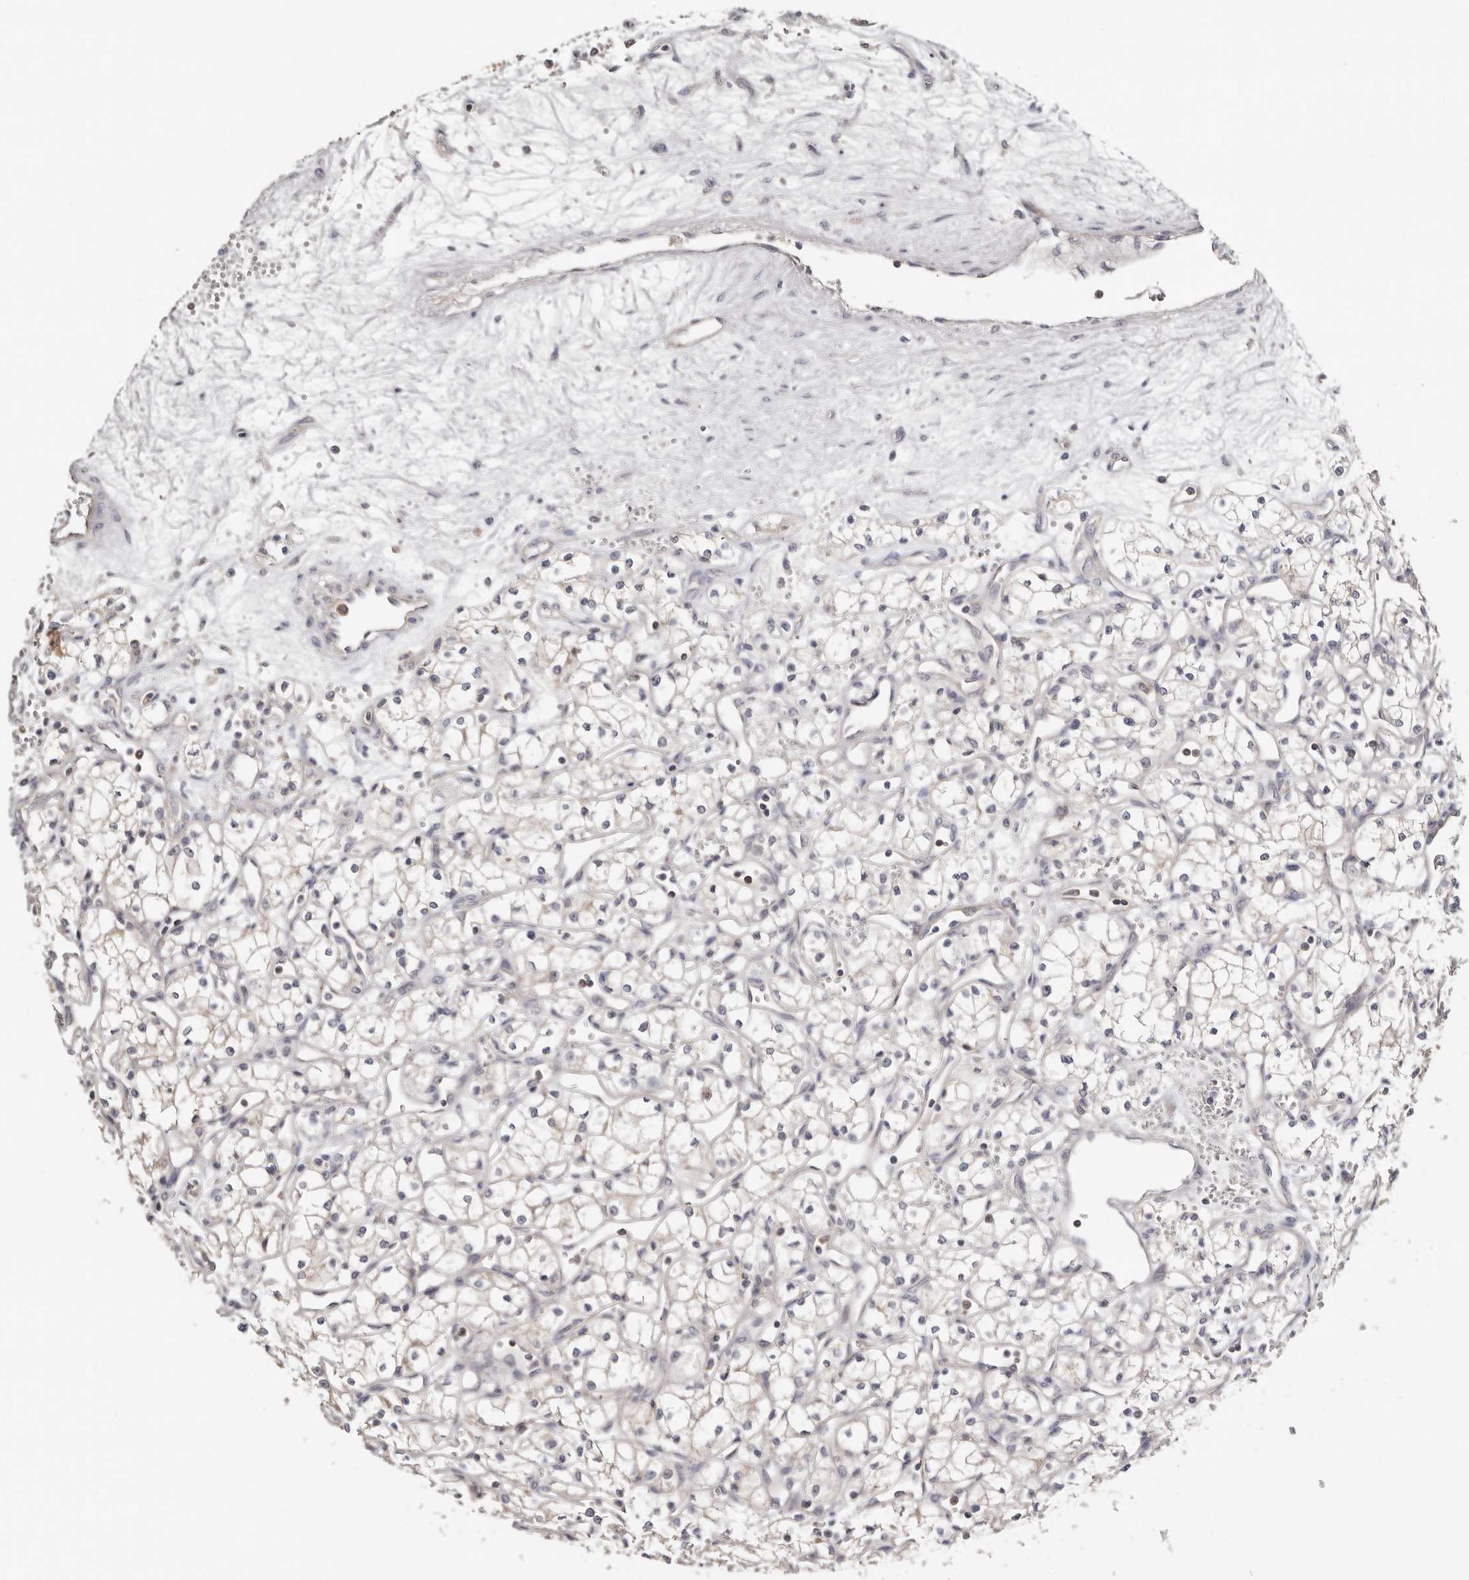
{"staining": {"intensity": "negative", "quantity": "none", "location": "none"}, "tissue": "renal cancer", "cell_type": "Tumor cells", "image_type": "cancer", "snomed": [{"axis": "morphology", "description": "Adenocarcinoma, NOS"}, {"axis": "topography", "description": "Kidney"}], "caption": "Immunohistochemistry (IHC) histopathology image of adenocarcinoma (renal) stained for a protein (brown), which demonstrates no expression in tumor cells.", "gene": "S100A14", "patient": {"sex": "male", "age": 59}}